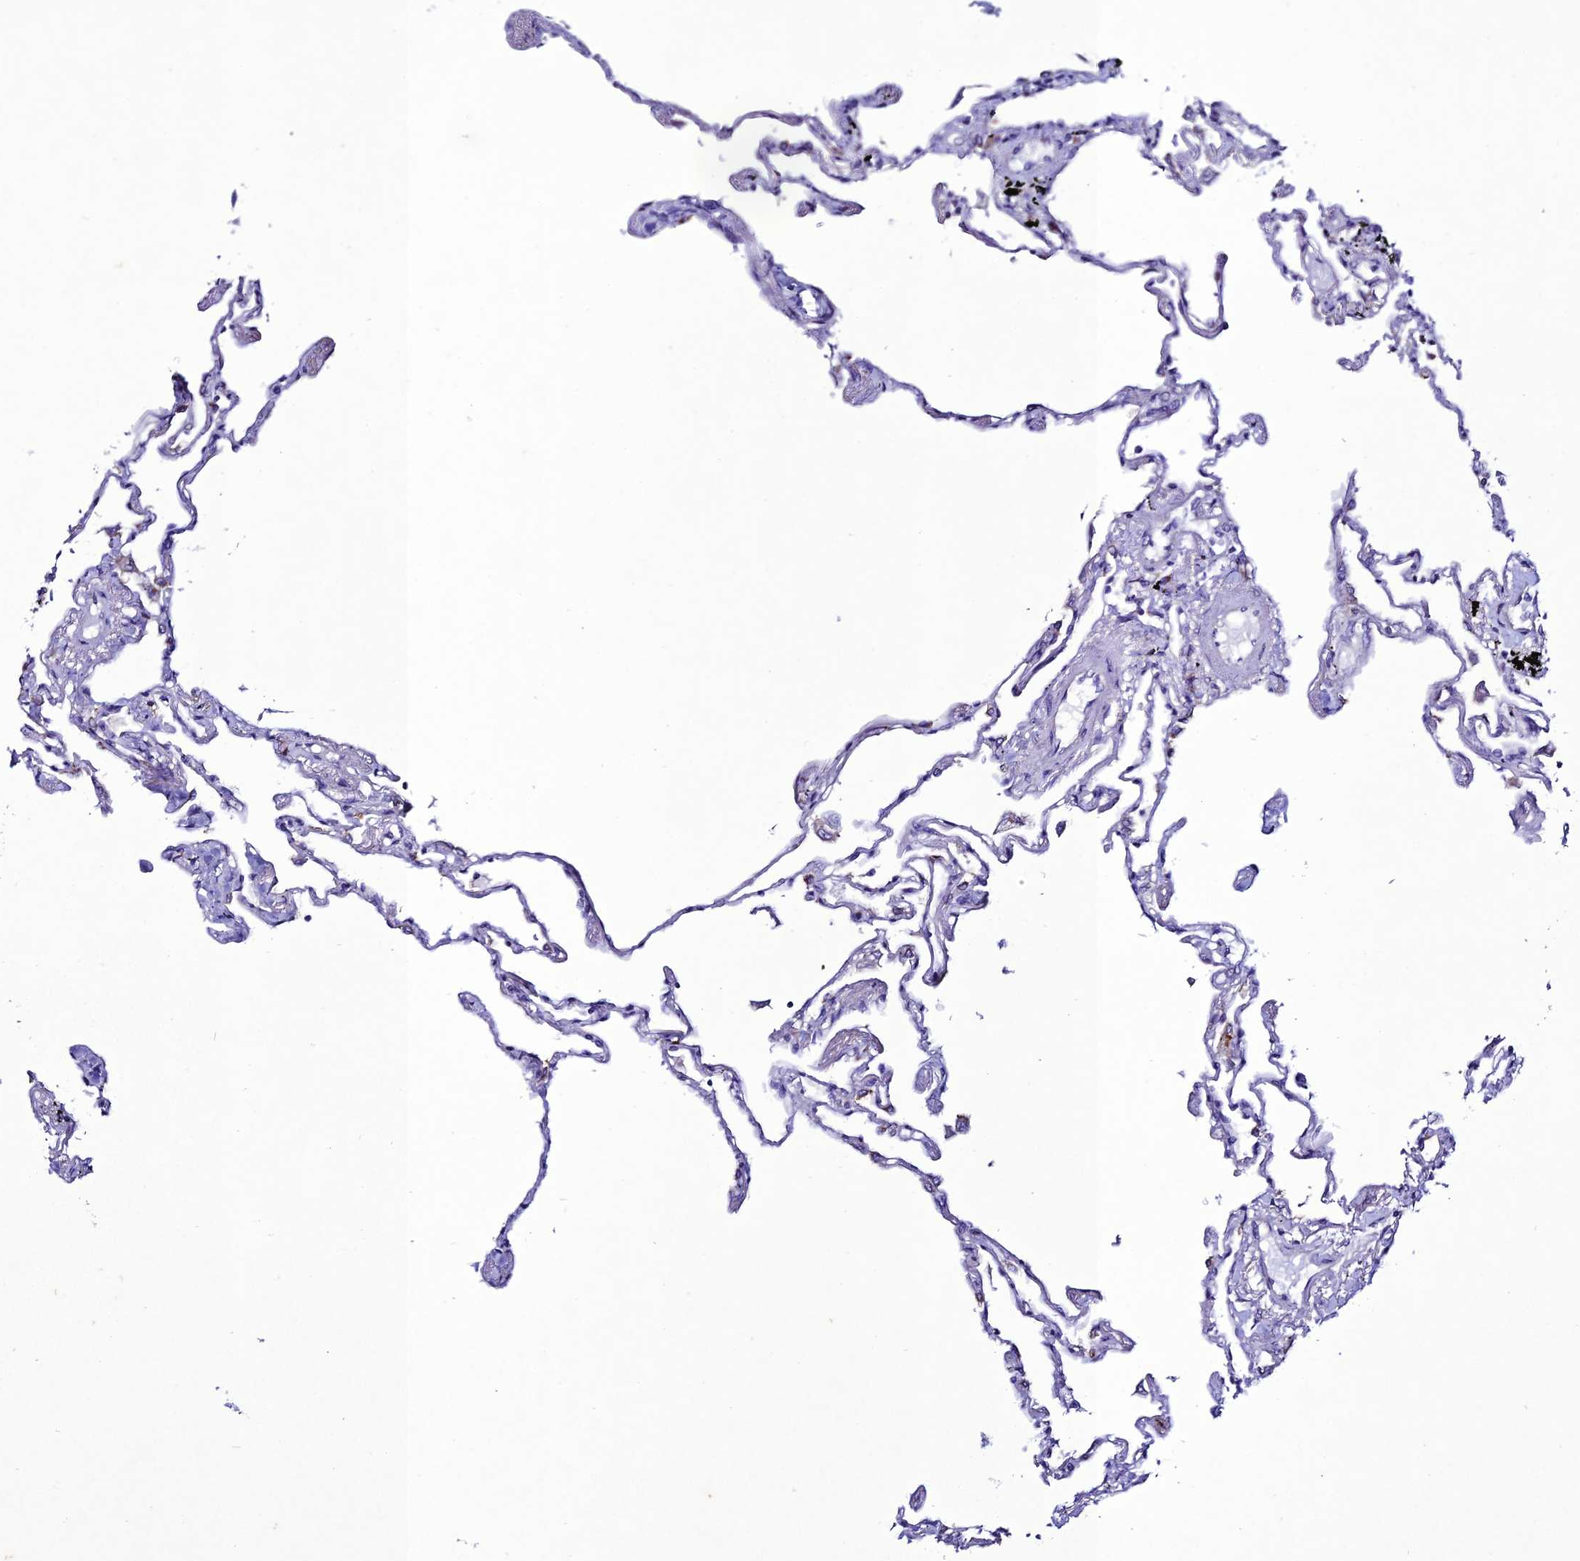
{"staining": {"intensity": "weak", "quantity": "25%-75%", "location": "cytoplasmic/membranous"}, "tissue": "lung", "cell_type": "Alveolar cells", "image_type": "normal", "snomed": [{"axis": "morphology", "description": "Normal tissue, NOS"}, {"axis": "topography", "description": "Lung"}], "caption": "Alveolar cells reveal low levels of weak cytoplasmic/membranous positivity in approximately 25%-75% of cells in normal human lung. The staining was performed using DAB, with brown indicating positive protein expression. Nuclei are stained blue with hematoxylin.", "gene": "OR51Q1", "patient": {"sex": "female", "age": 67}}